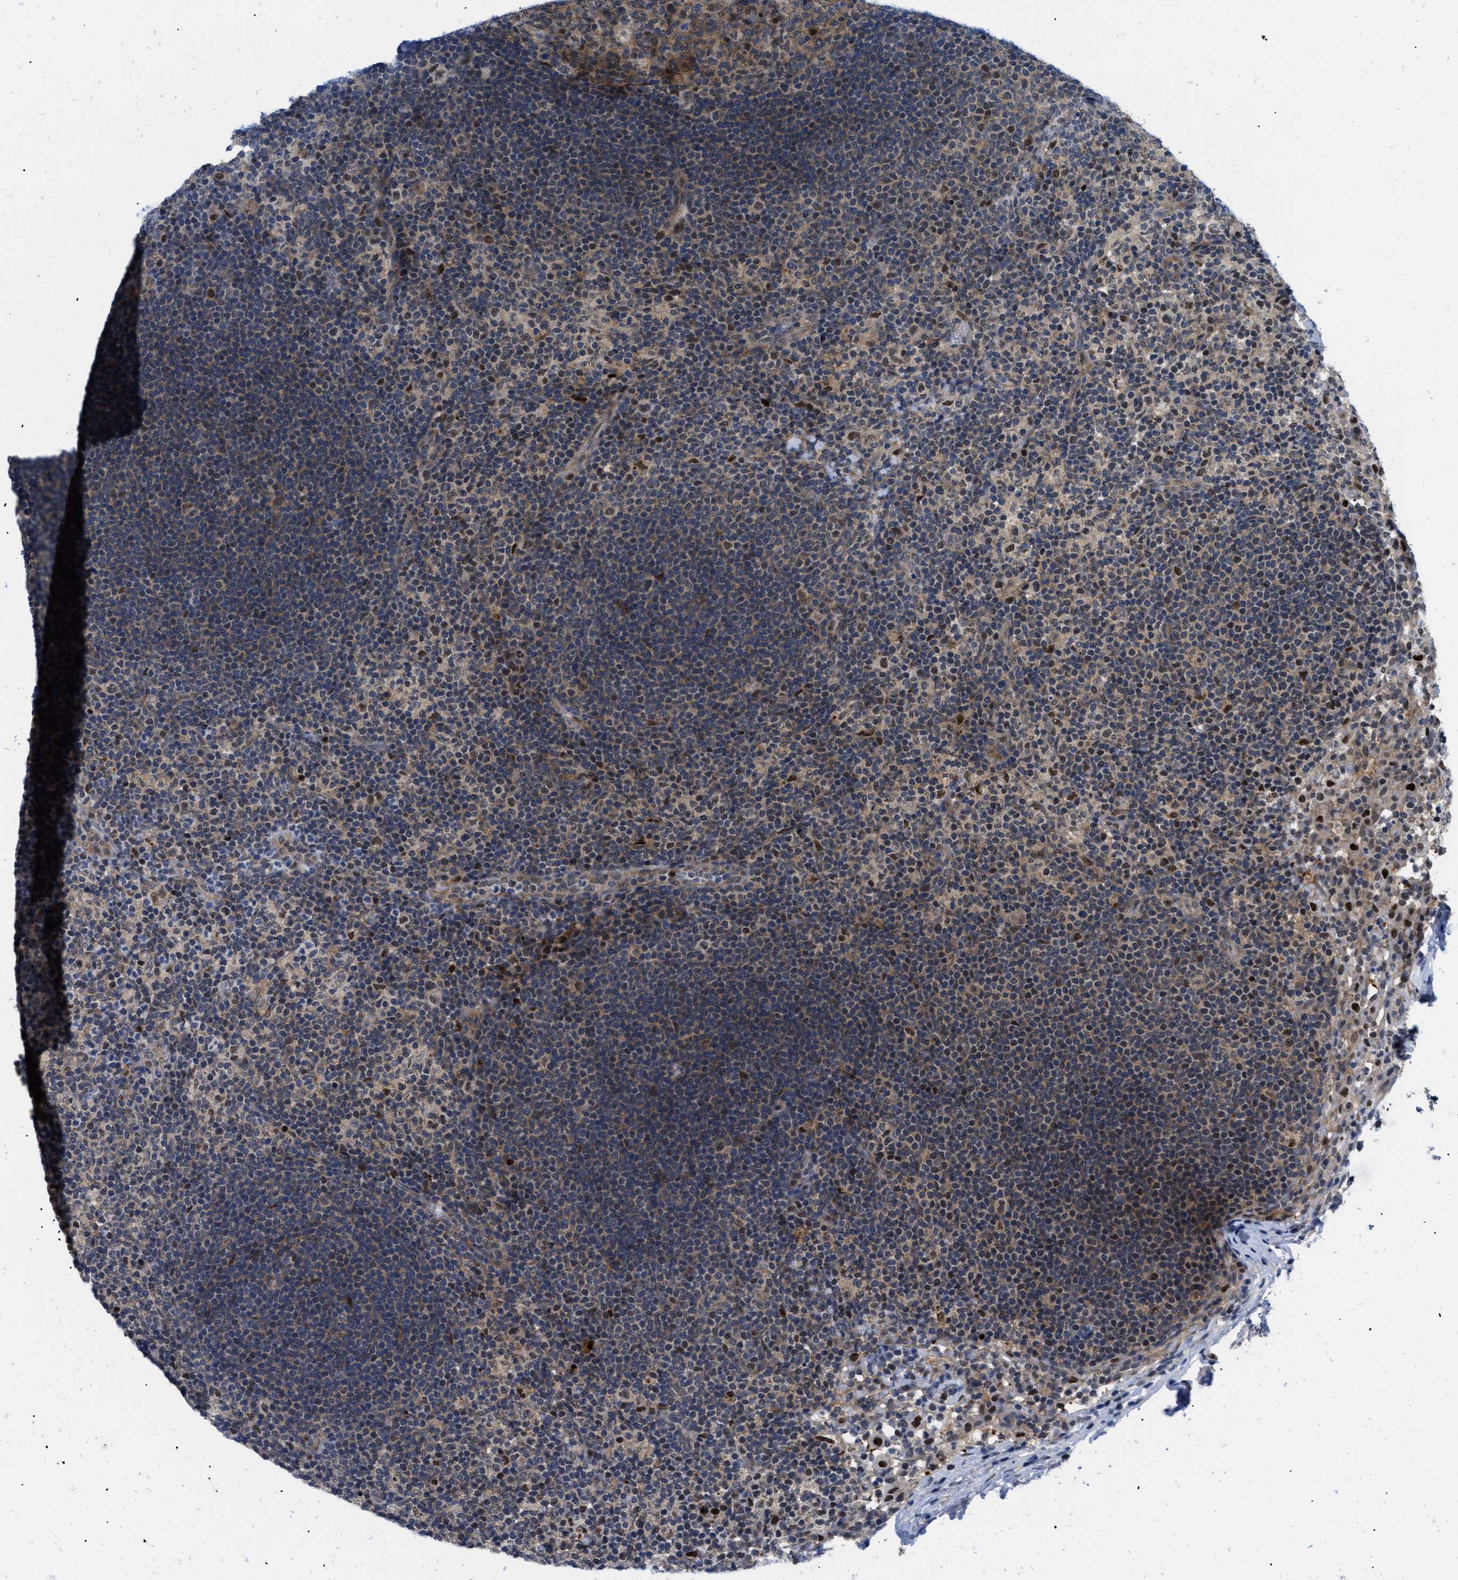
{"staining": {"intensity": "moderate", "quantity": "<25%", "location": "cytoplasmic/membranous,nuclear"}, "tissue": "lymph node", "cell_type": "Germinal center cells", "image_type": "normal", "snomed": [{"axis": "morphology", "description": "Normal tissue, NOS"}, {"axis": "morphology", "description": "Carcinoid, malignant, NOS"}, {"axis": "topography", "description": "Lymph node"}], "caption": "A brown stain labels moderate cytoplasmic/membranous,nuclear positivity of a protein in germinal center cells of unremarkable lymph node. (brown staining indicates protein expression, while blue staining denotes nuclei).", "gene": "SLC29A2", "patient": {"sex": "male", "age": 47}}